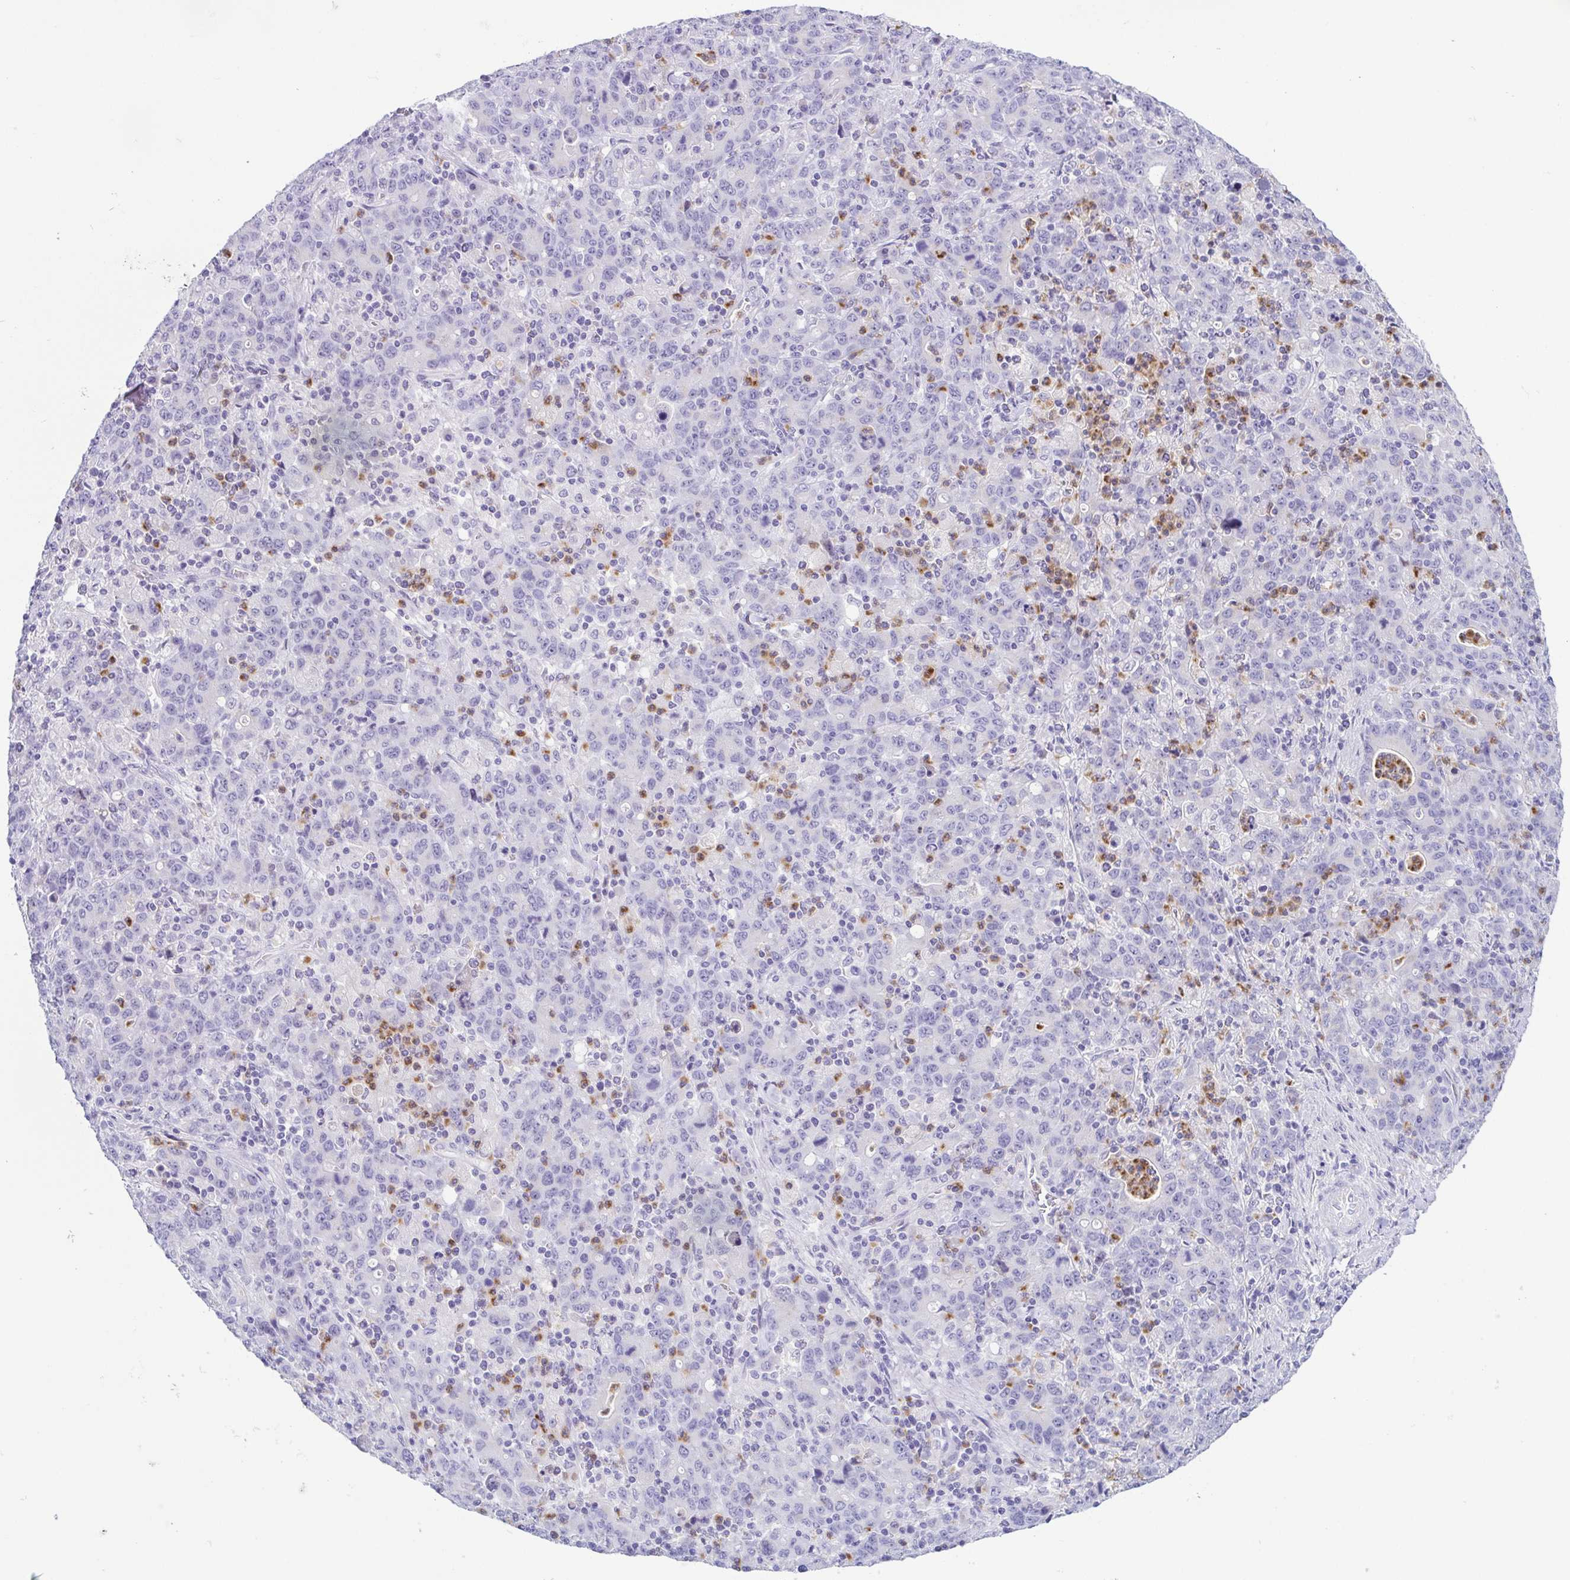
{"staining": {"intensity": "negative", "quantity": "none", "location": "none"}, "tissue": "stomach cancer", "cell_type": "Tumor cells", "image_type": "cancer", "snomed": [{"axis": "morphology", "description": "Adenocarcinoma, NOS"}, {"axis": "topography", "description": "Stomach, upper"}], "caption": "An immunohistochemistry micrograph of stomach cancer is shown. There is no staining in tumor cells of stomach cancer.", "gene": "AZU1", "patient": {"sex": "male", "age": 69}}